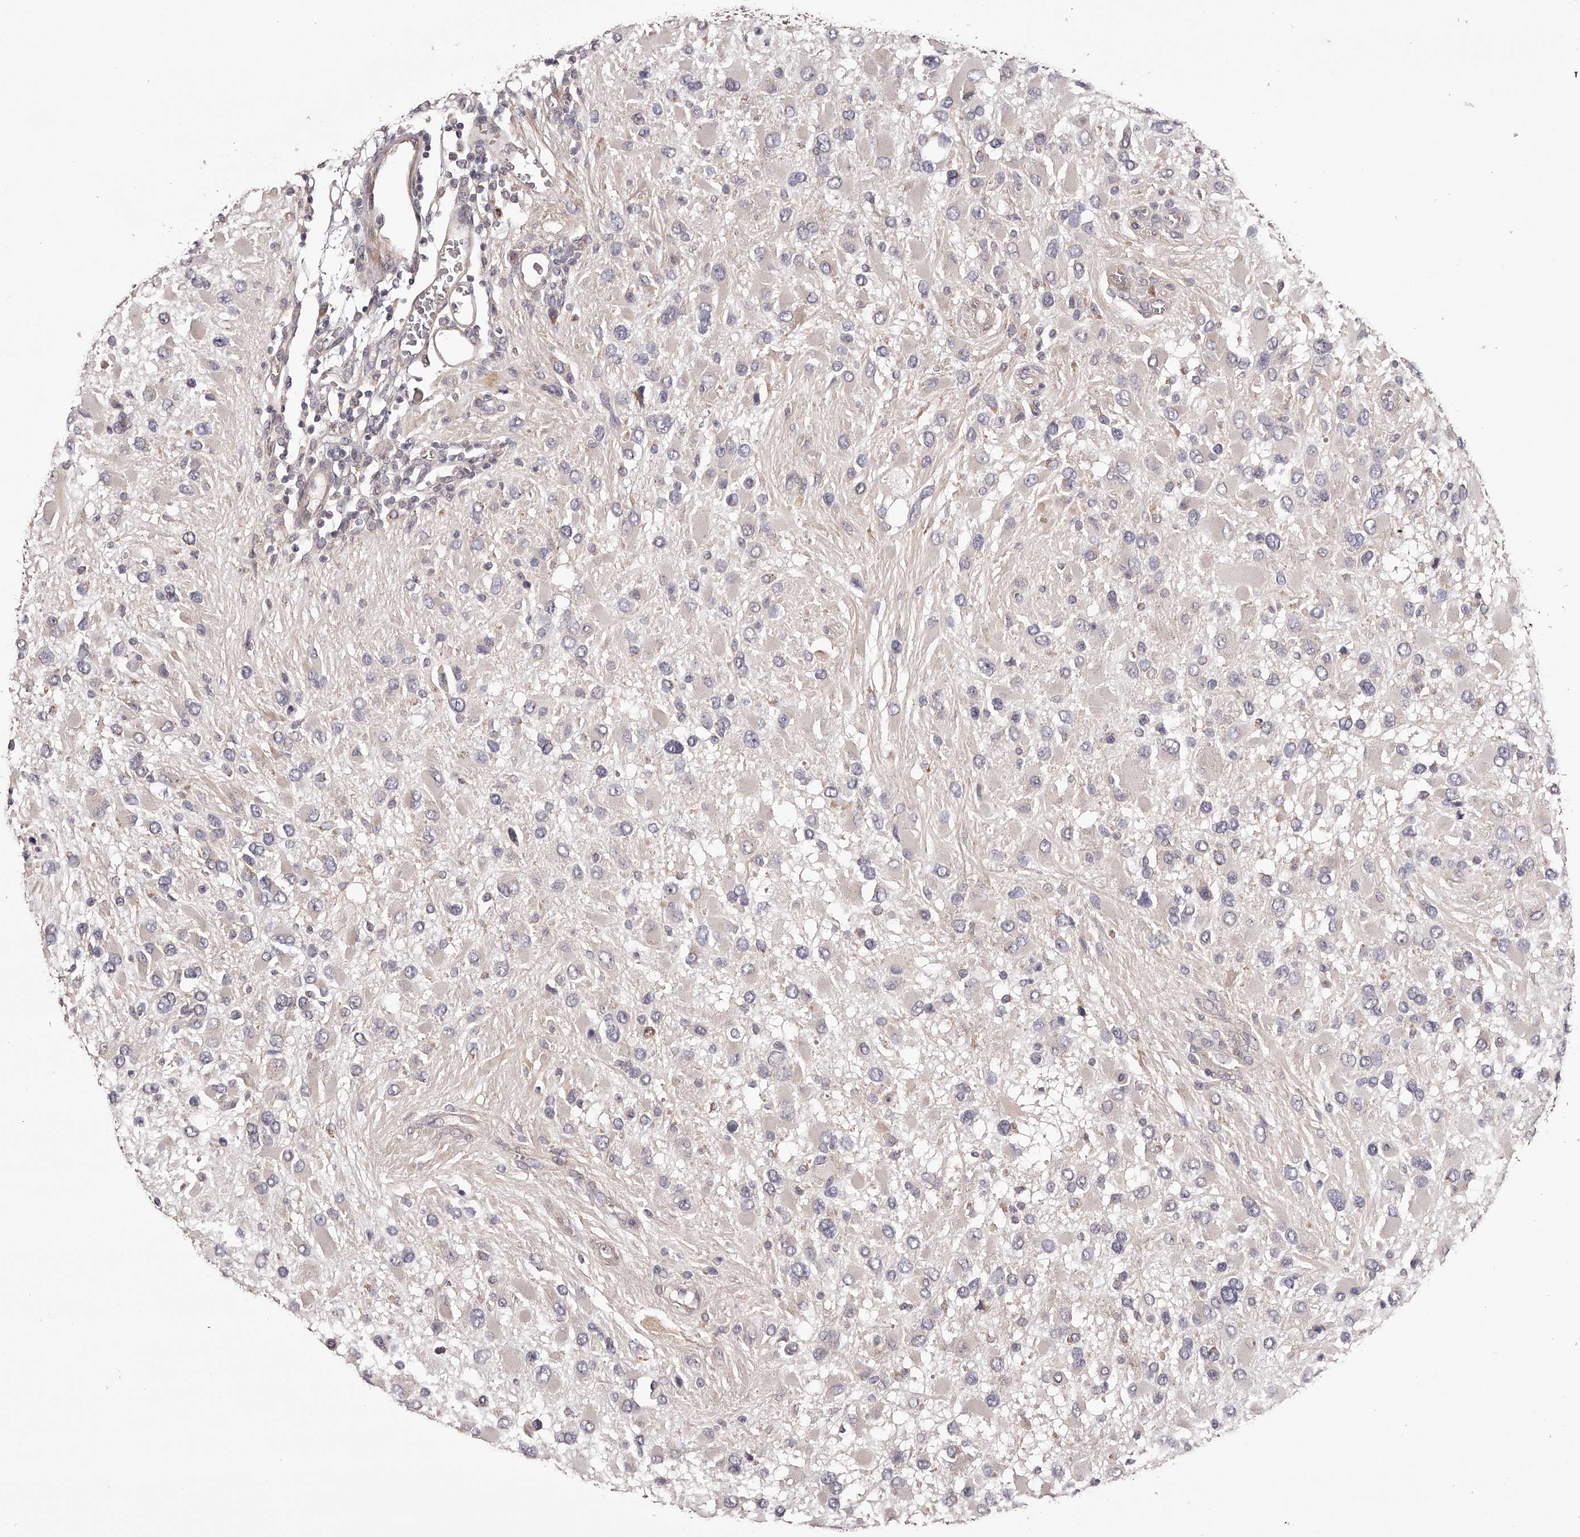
{"staining": {"intensity": "negative", "quantity": "none", "location": "none"}, "tissue": "glioma", "cell_type": "Tumor cells", "image_type": "cancer", "snomed": [{"axis": "morphology", "description": "Glioma, malignant, High grade"}, {"axis": "topography", "description": "Brain"}], "caption": "High power microscopy photomicrograph of an IHC histopathology image of glioma, revealing no significant positivity in tumor cells.", "gene": "ODF2L", "patient": {"sex": "male", "age": 53}}